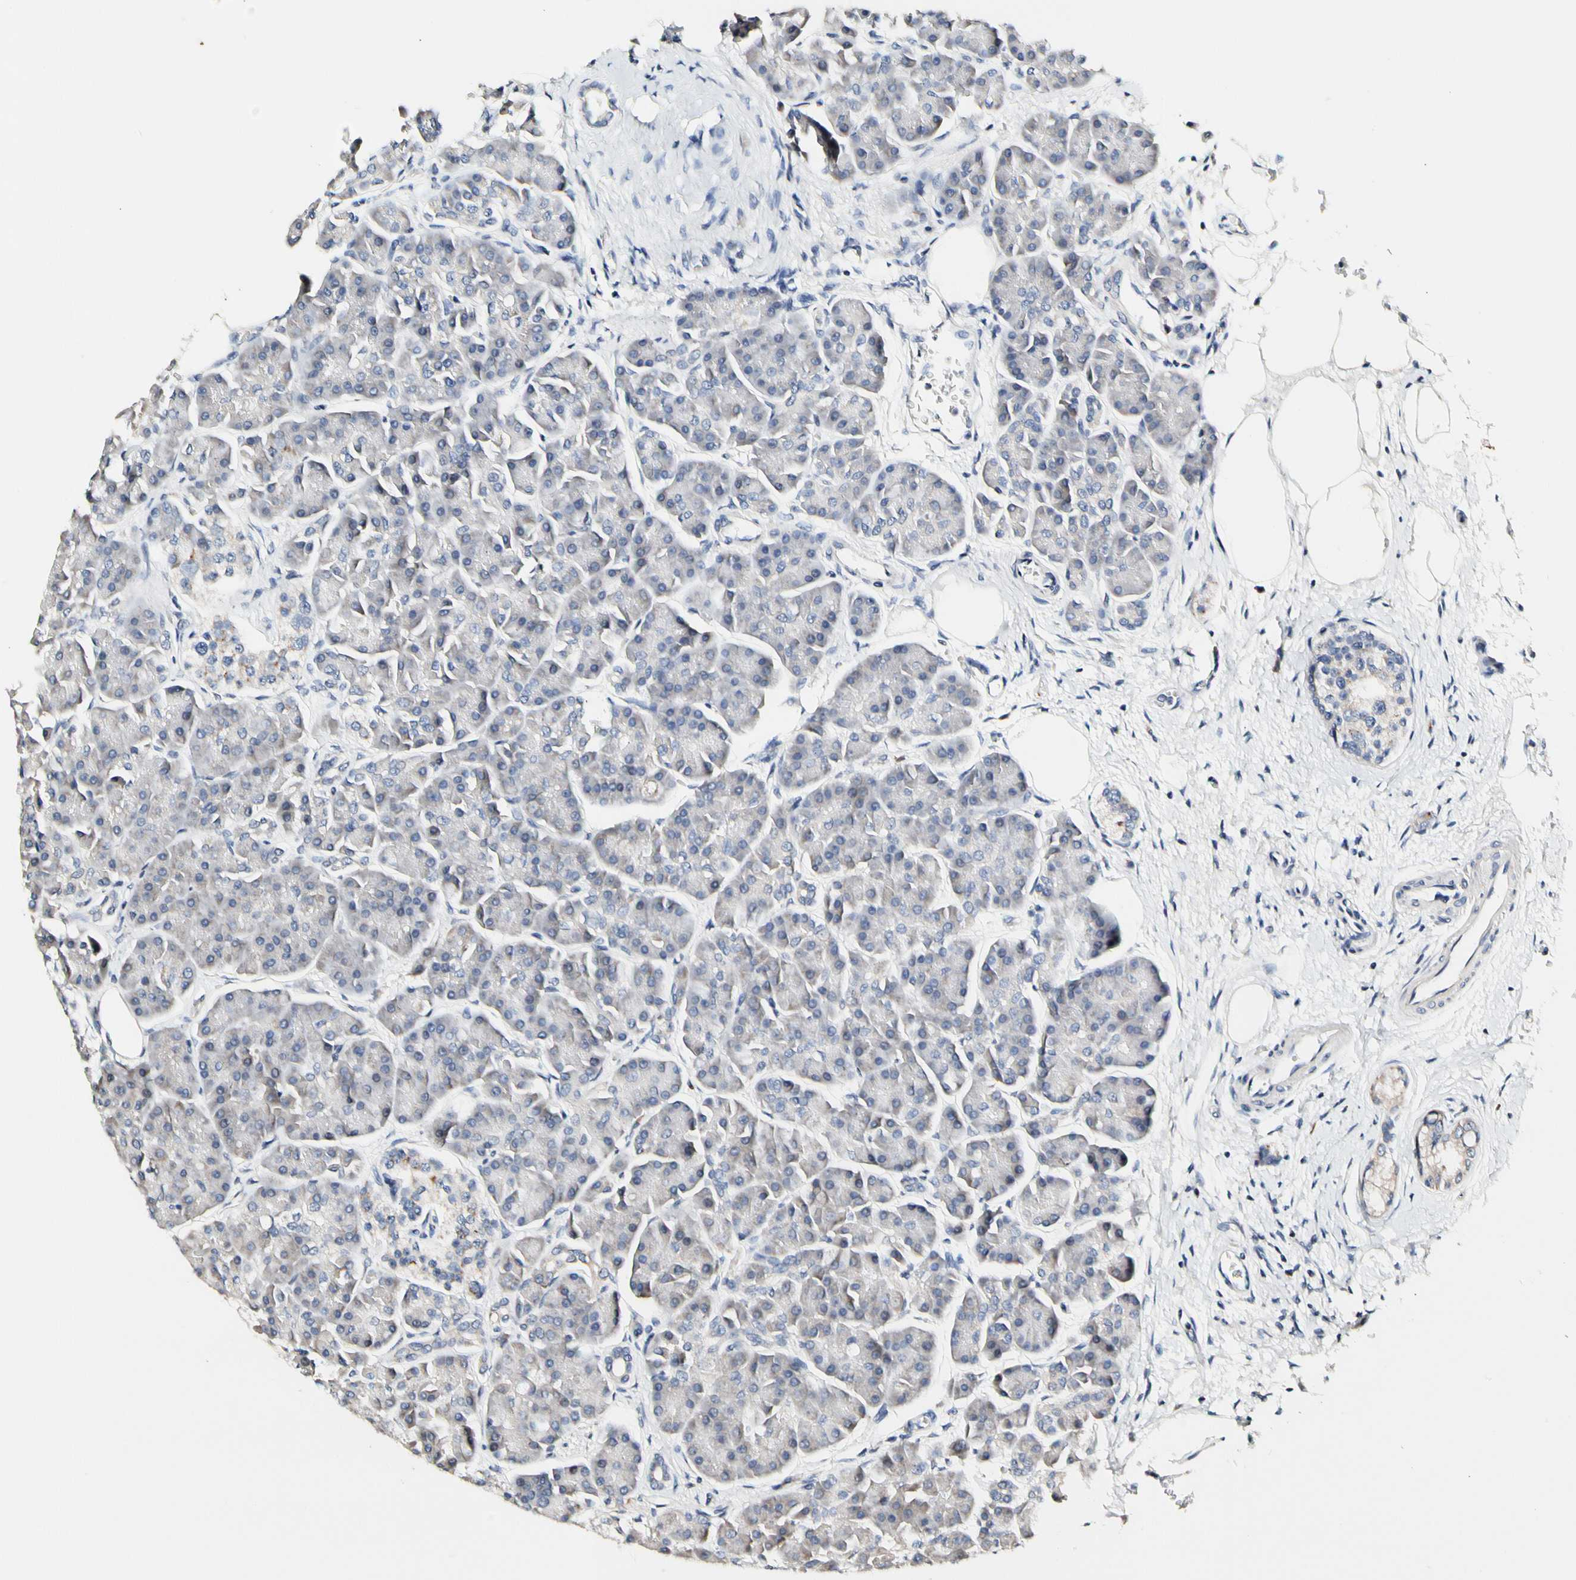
{"staining": {"intensity": "negative", "quantity": "none", "location": "none"}, "tissue": "pancreas", "cell_type": "Exocrine glandular cells", "image_type": "normal", "snomed": [{"axis": "morphology", "description": "Normal tissue, NOS"}, {"axis": "topography", "description": "Pancreas"}], "caption": "This is an immunohistochemistry (IHC) histopathology image of benign human pancreas. There is no staining in exocrine glandular cells.", "gene": "SOX30", "patient": {"sex": "female", "age": 70}}